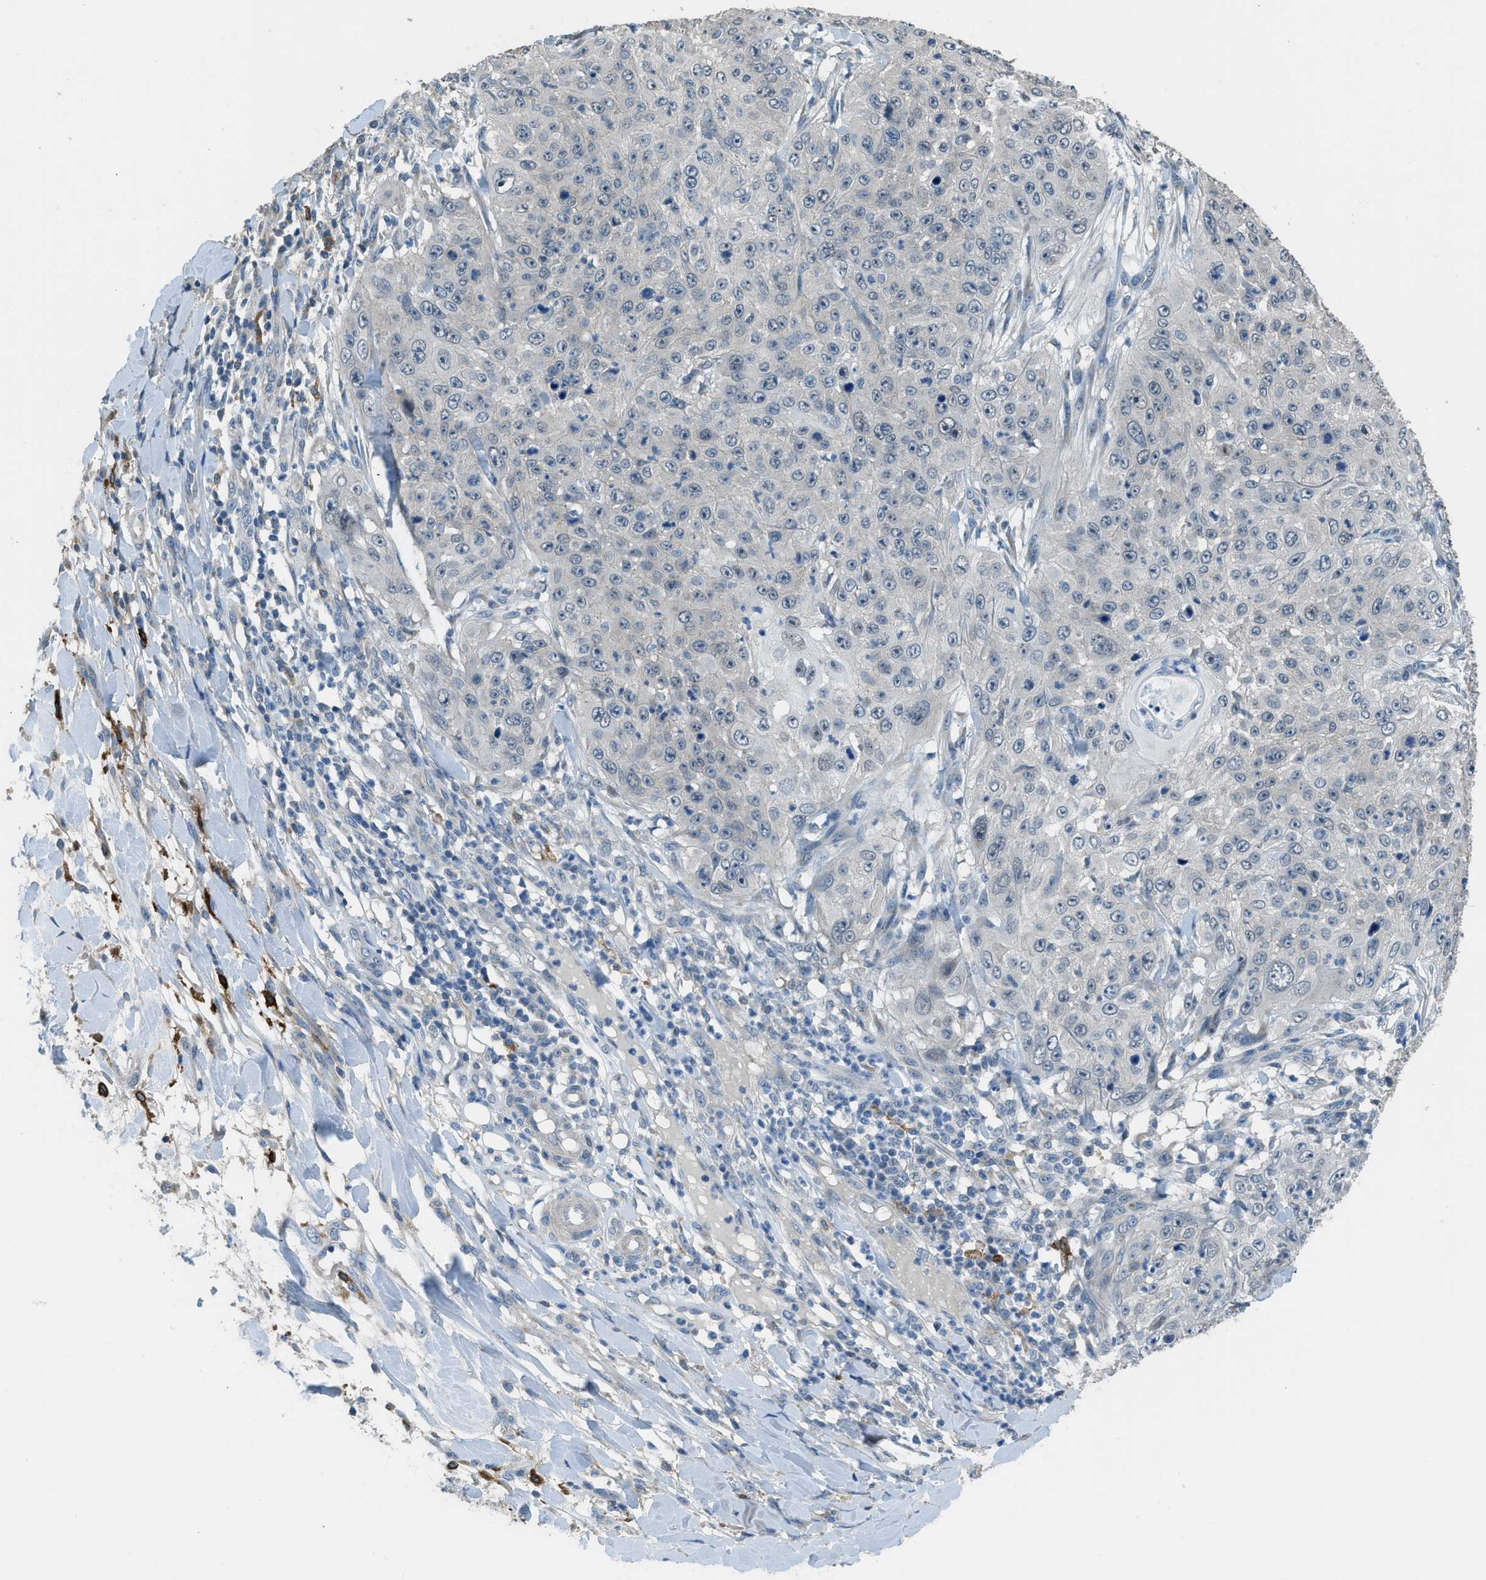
{"staining": {"intensity": "negative", "quantity": "none", "location": "none"}, "tissue": "skin cancer", "cell_type": "Tumor cells", "image_type": "cancer", "snomed": [{"axis": "morphology", "description": "Squamous cell carcinoma, NOS"}, {"axis": "topography", "description": "Skin"}], "caption": "This is an IHC histopathology image of squamous cell carcinoma (skin). There is no expression in tumor cells.", "gene": "TIMD4", "patient": {"sex": "female", "age": 80}}